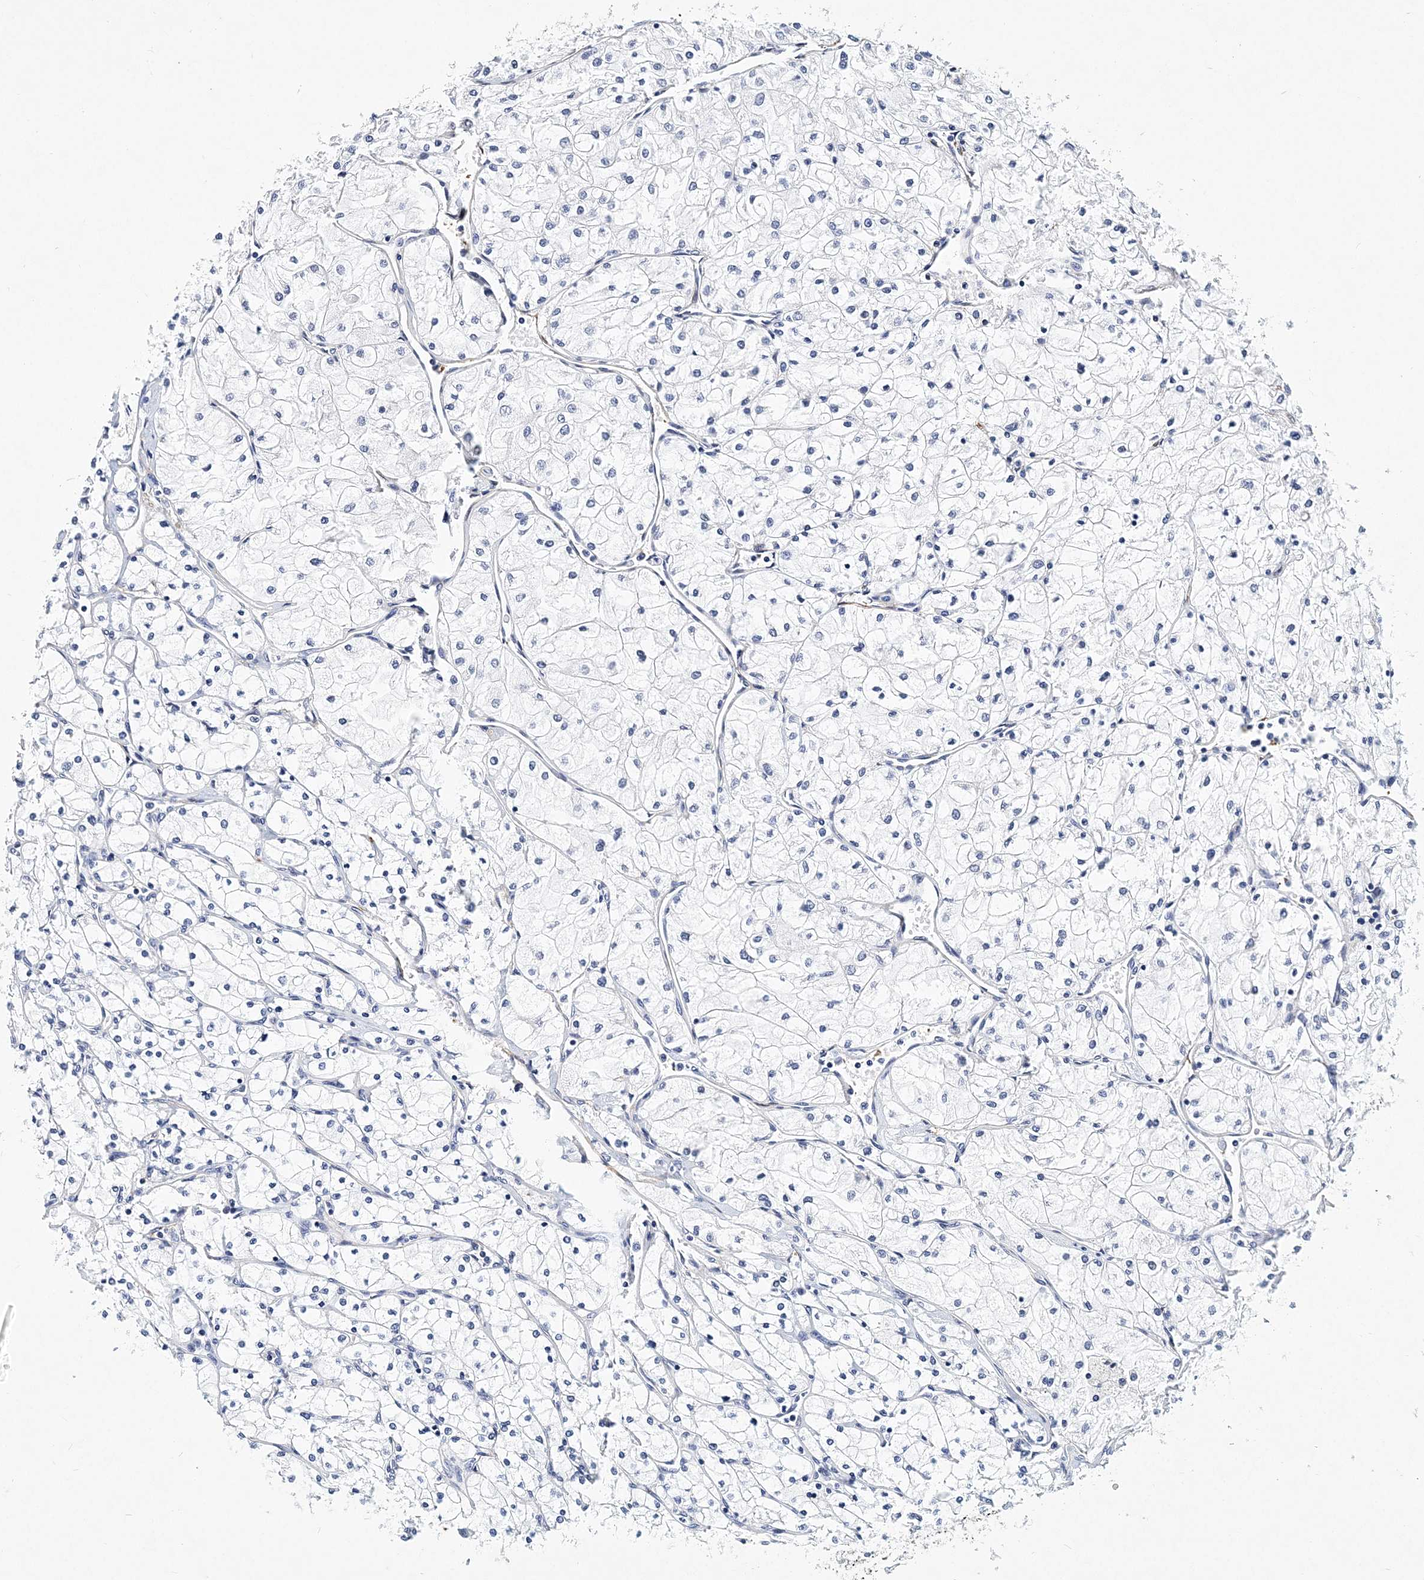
{"staining": {"intensity": "negative", "quantity": "none", "location": "none"}, "tissue": "renal cancer", "cell_type": "Tumor cells", "image_type": "cancer", "snomed": [{"axis": "morphology", "description": "Adenocarcinoma, NOS"}, {"axis": "topography", "description": "Kidney"}], "caption": "The immunohistochemistry (IHC) histopathology image has no significant expression in tumor cells of adenocarcinoma (renal) tissue.", "gene": "ITGA2B", "patient": {"sex": "male", "age": 80}}